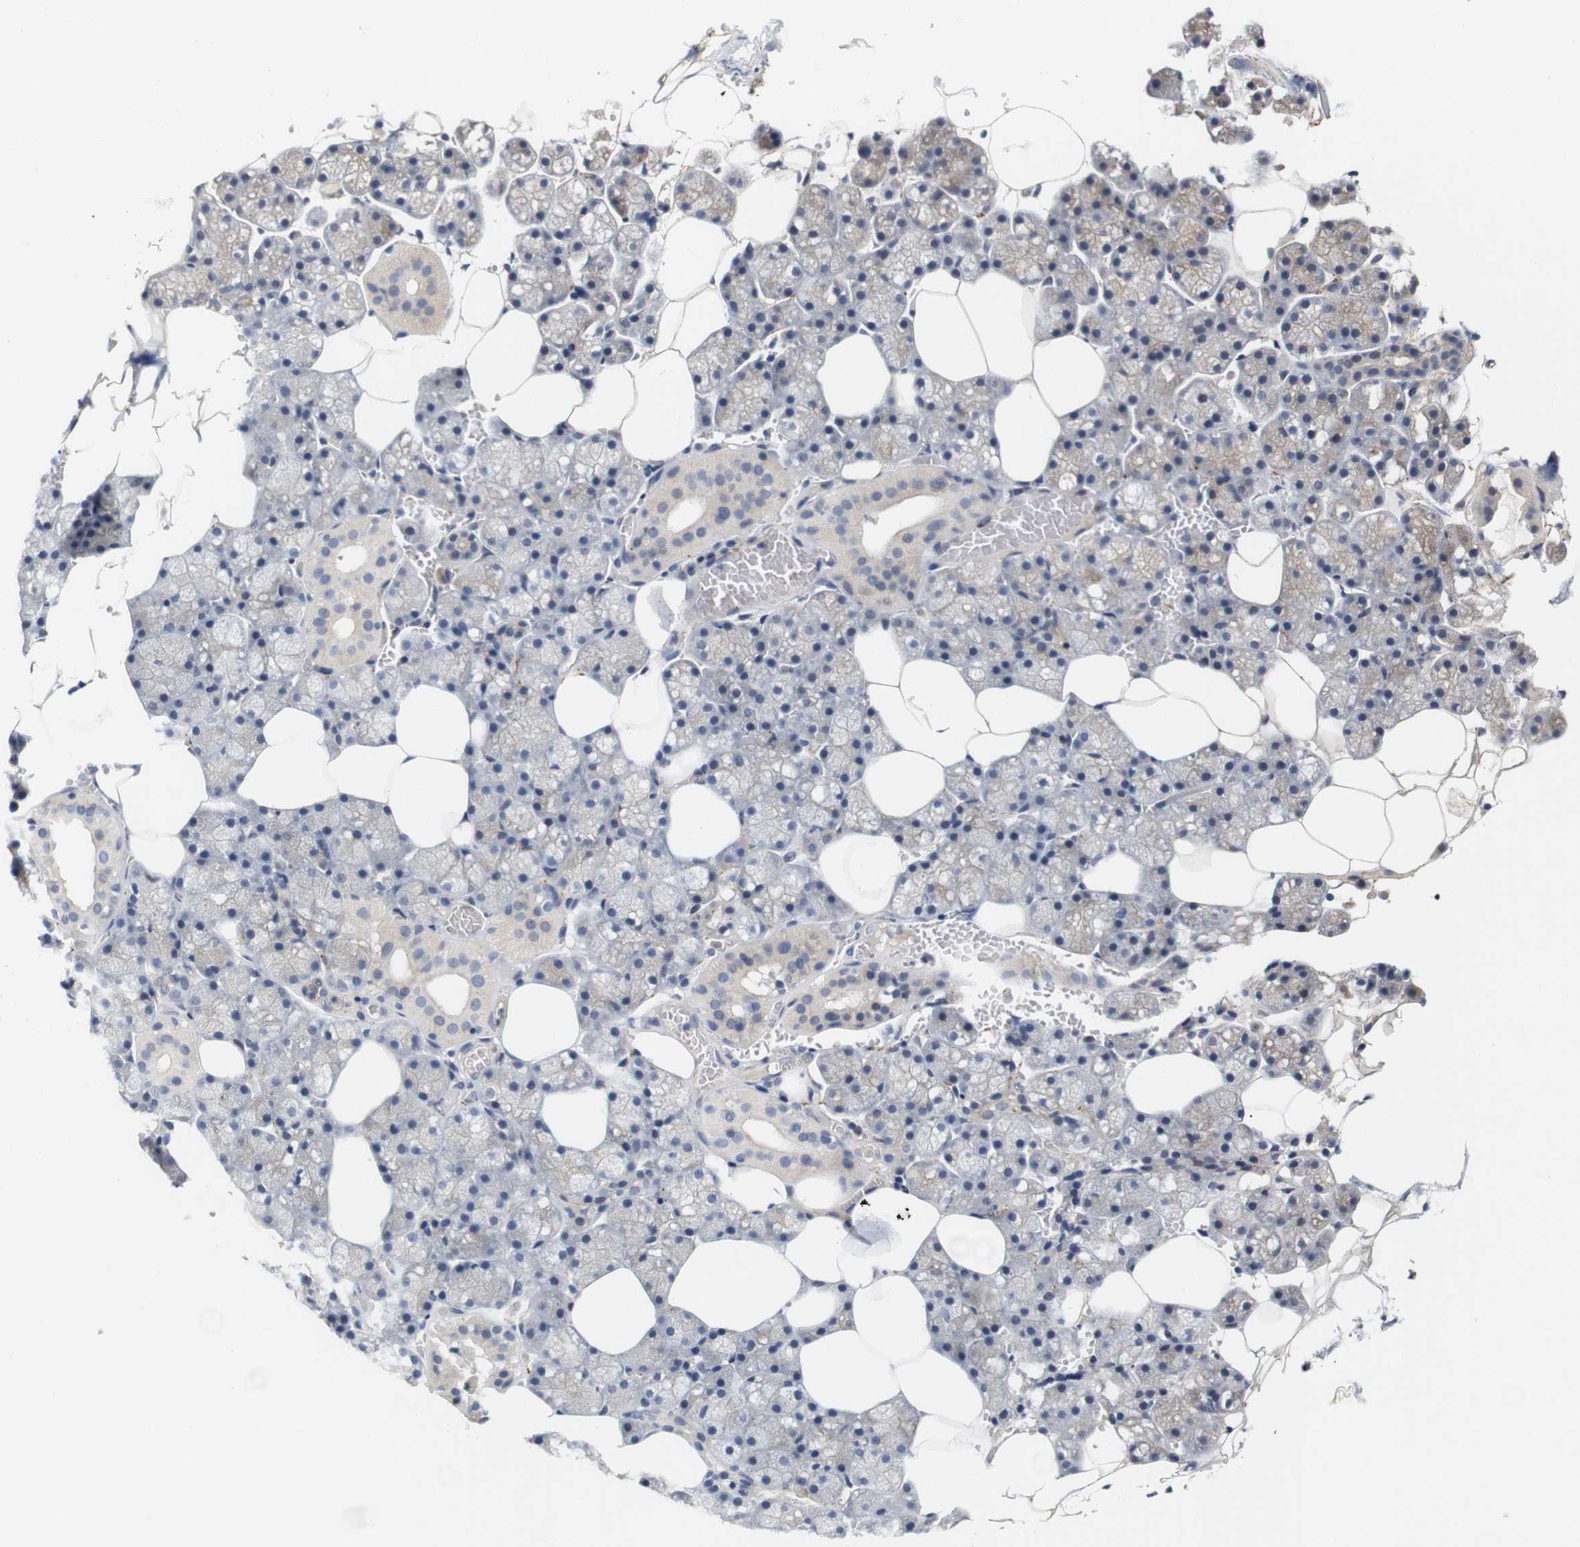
{"staining": {"intensity": "moderate", "quantity": "25%-75%", "location": "cytoplasmic/membranous"}, "tissue": "salivary gland", "cell_type": "Glandular cells", "image_type": "normal", "snomed": [{"axis": "morphology", "description": "Normal tissue, NOS"}, {"axis": "topography", "description": "Salivary gland"}], "caption": "DAB immunohistochemical staining of benign salivary gland shows moderate cytoplasmic/membranous protein staining in approximately 25%-75% of glandular cells. Ihc stains the protein of interest in brown and the nuclei are stained blue.", "gene": "CYB561", "patient": {"sex": "male", "age": 62}}